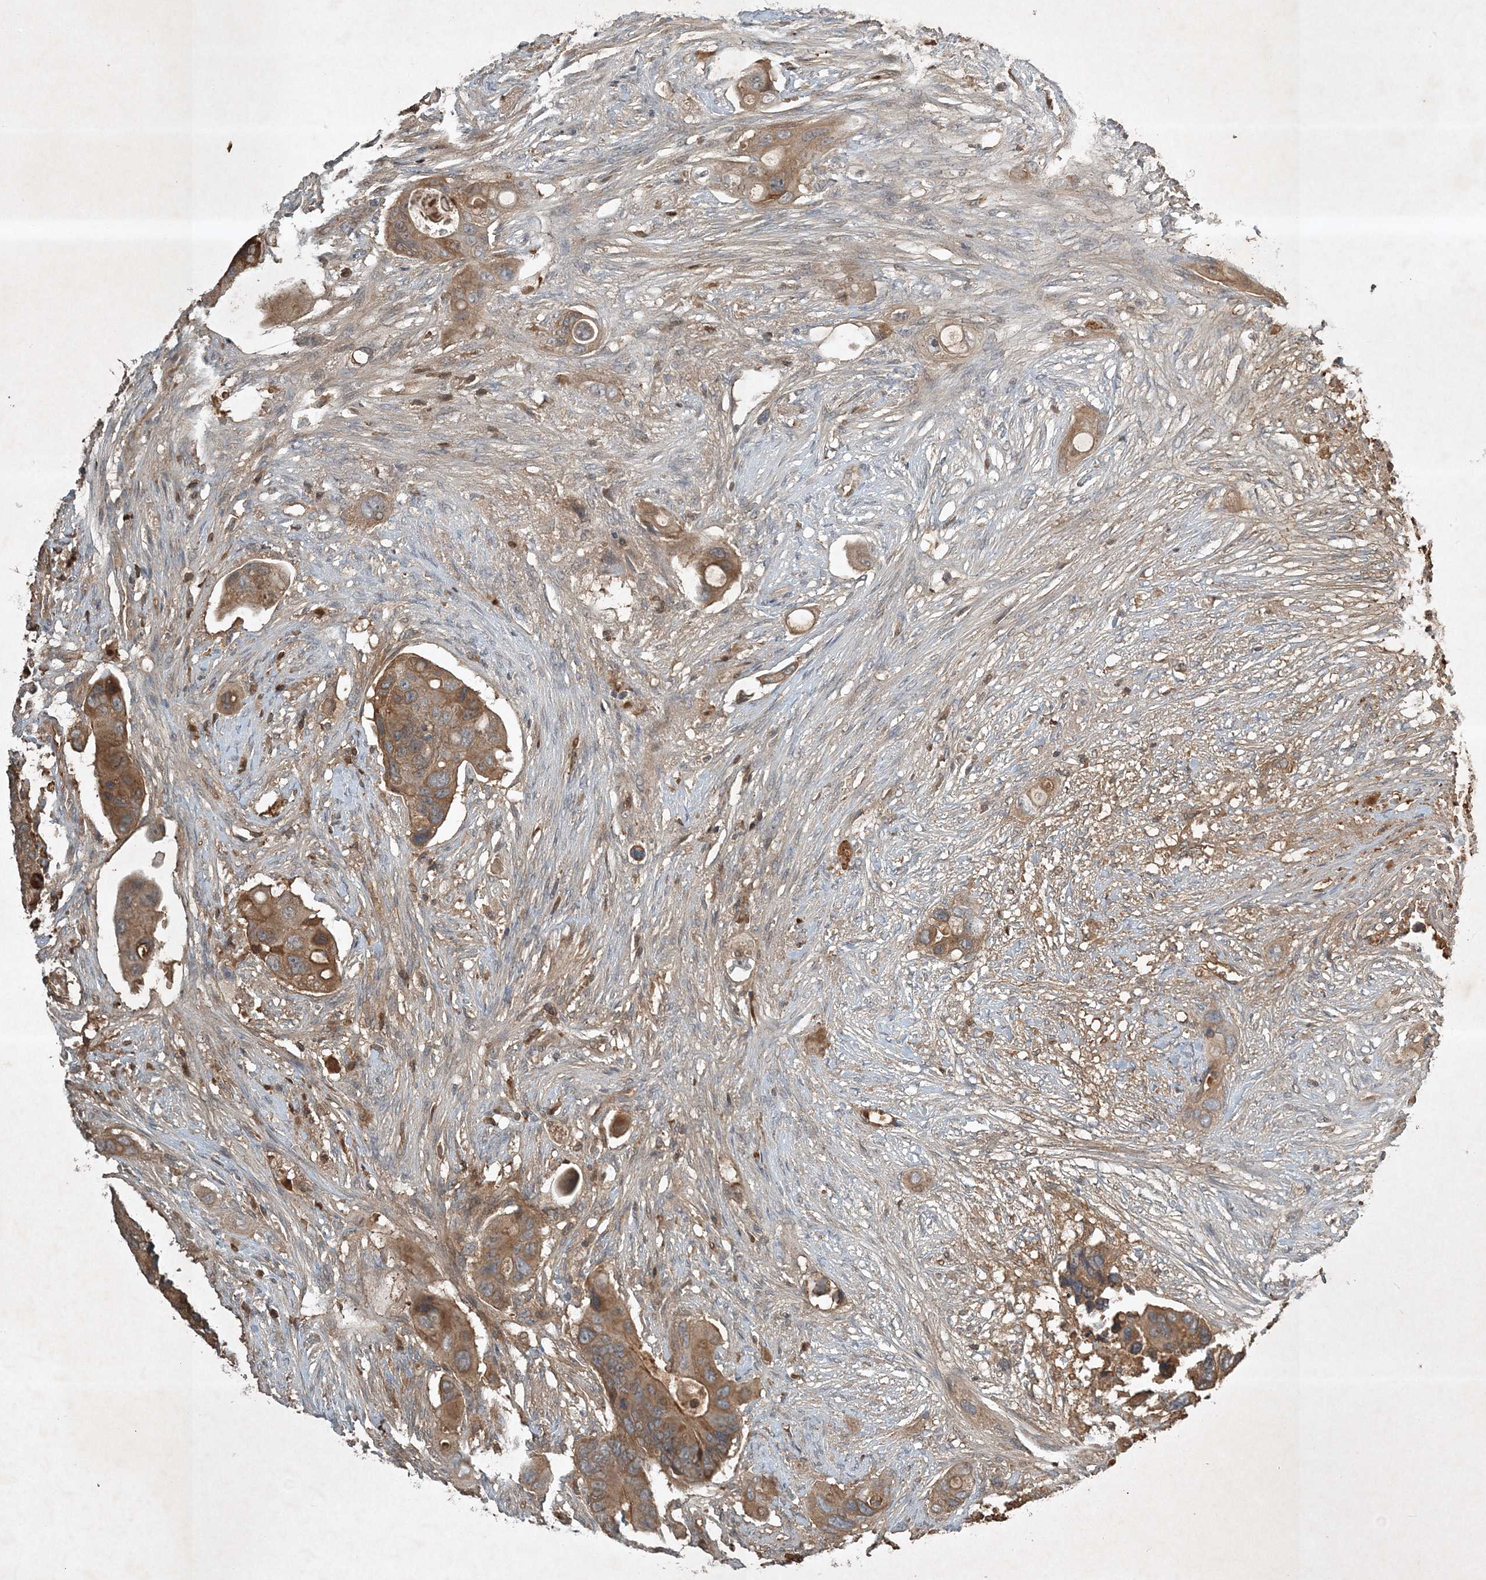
{"staining": {"intensity": "moderate", "quantity": ">75%", "location": "cytoplasmic/membranous"}, "tissue": "colorectal cancer", "cell_type": "Tumor cells", "image_type": "cancer", "snomed": [{"axis": "morphology", "description": "Adenocarcinoma, NOS"}, {"axis": "topography", "description": "Colon"}], "caption": "Protein expression analysis of human colorectal cancer reveals moderate cytoplasmic/membranous expression in about >75% of tumor cells.", "gene": "TNFAIP6", "patient": {"sex": "female", "age": 57}}